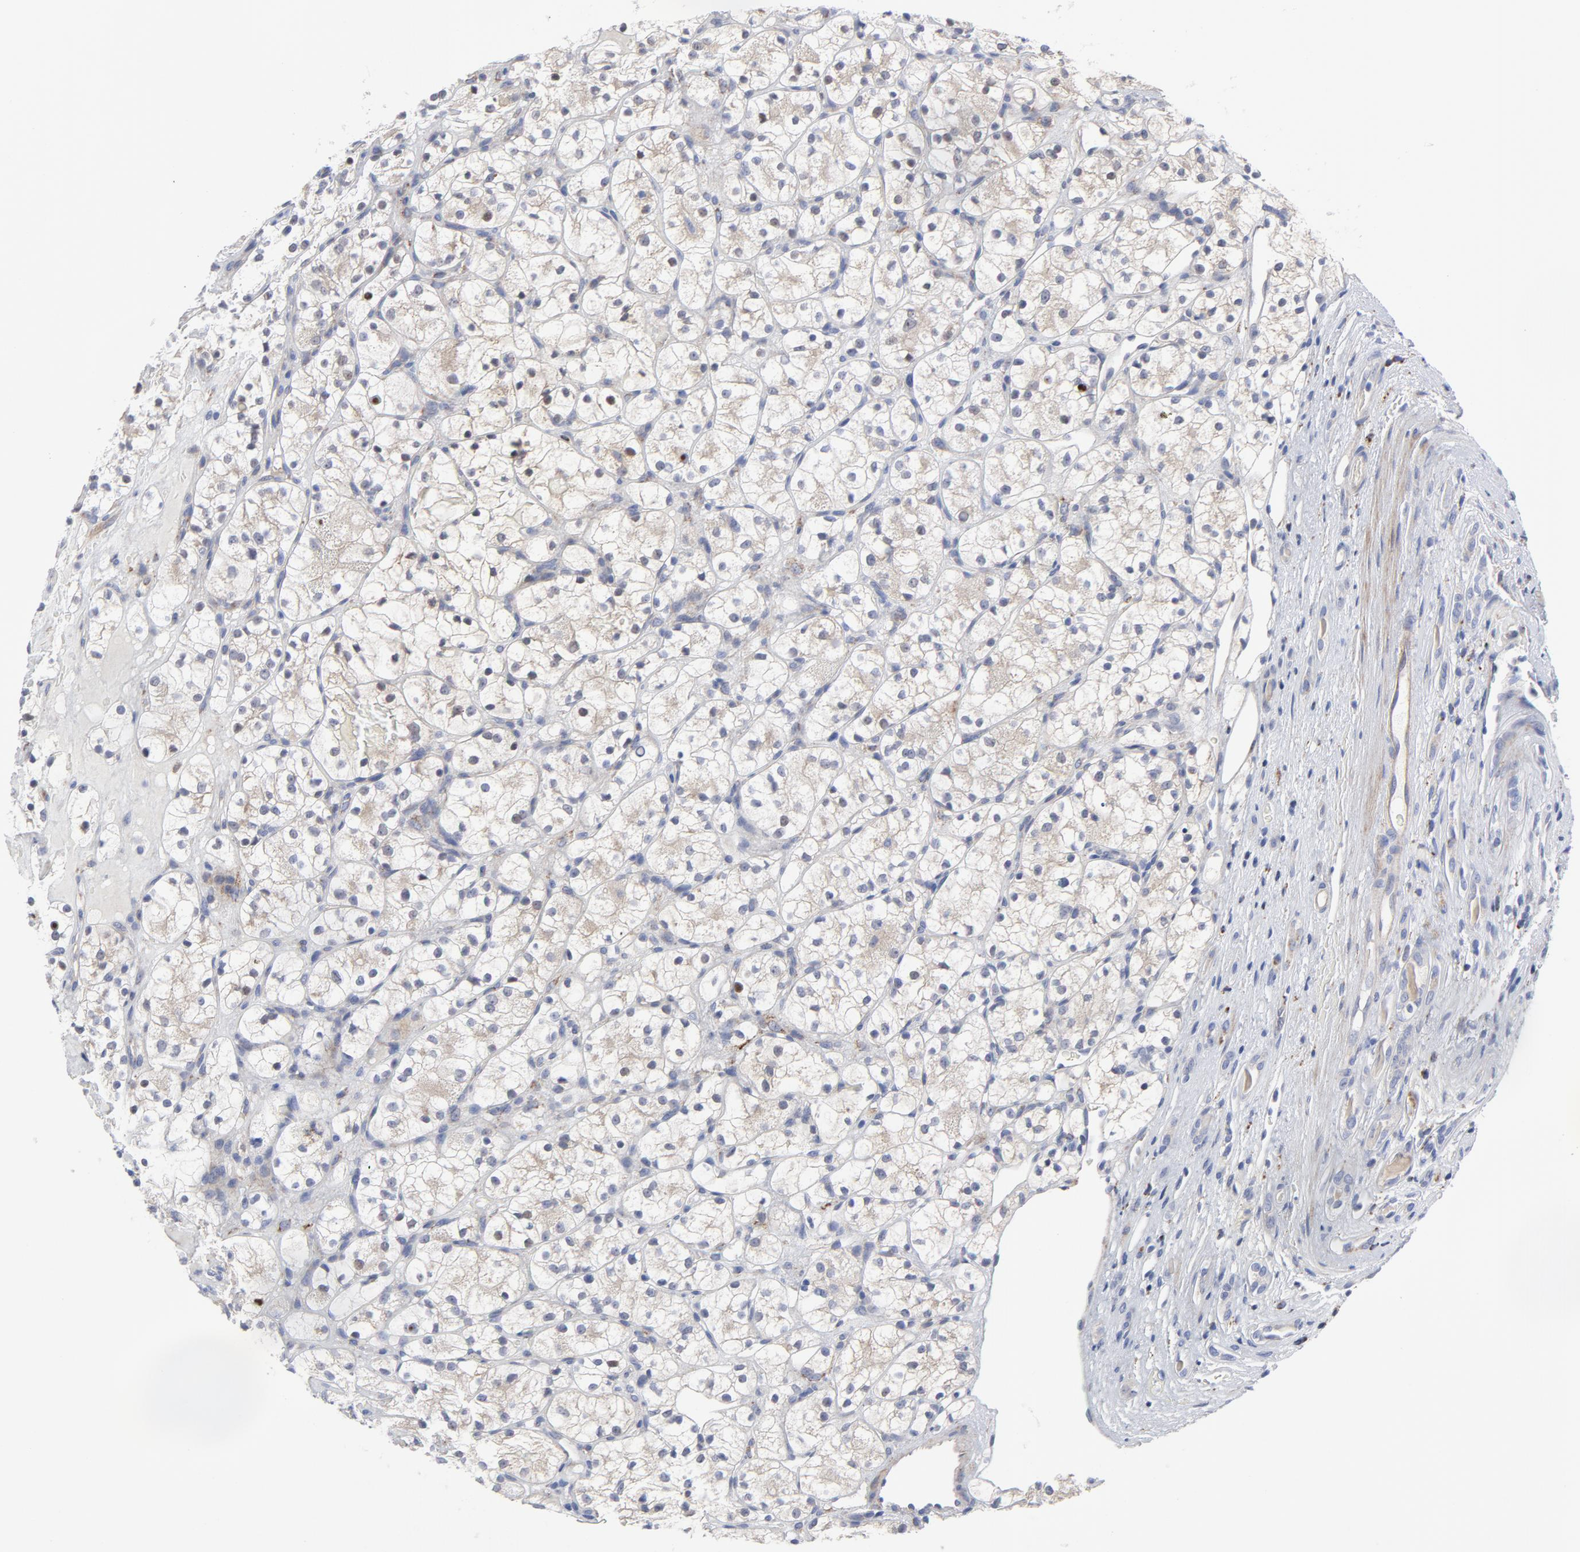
{"staining": {"intensity": "negative", "quantity": "none", "location": "none"}, "tissue": "renal cancer", "cell_type": "Tumor cells", "image_type": "cancer", "snomed": [{"axis": "morphology", "description": "Adenocarcinoma, NOS"}, {"axis": "topography", "description": "Kidney"}], "caption": "Tumor cells show no significant staining in renal adenocarcinoma.", "gene": "RAPGEF3", "patient": {"sex": "female", "age": 60}}